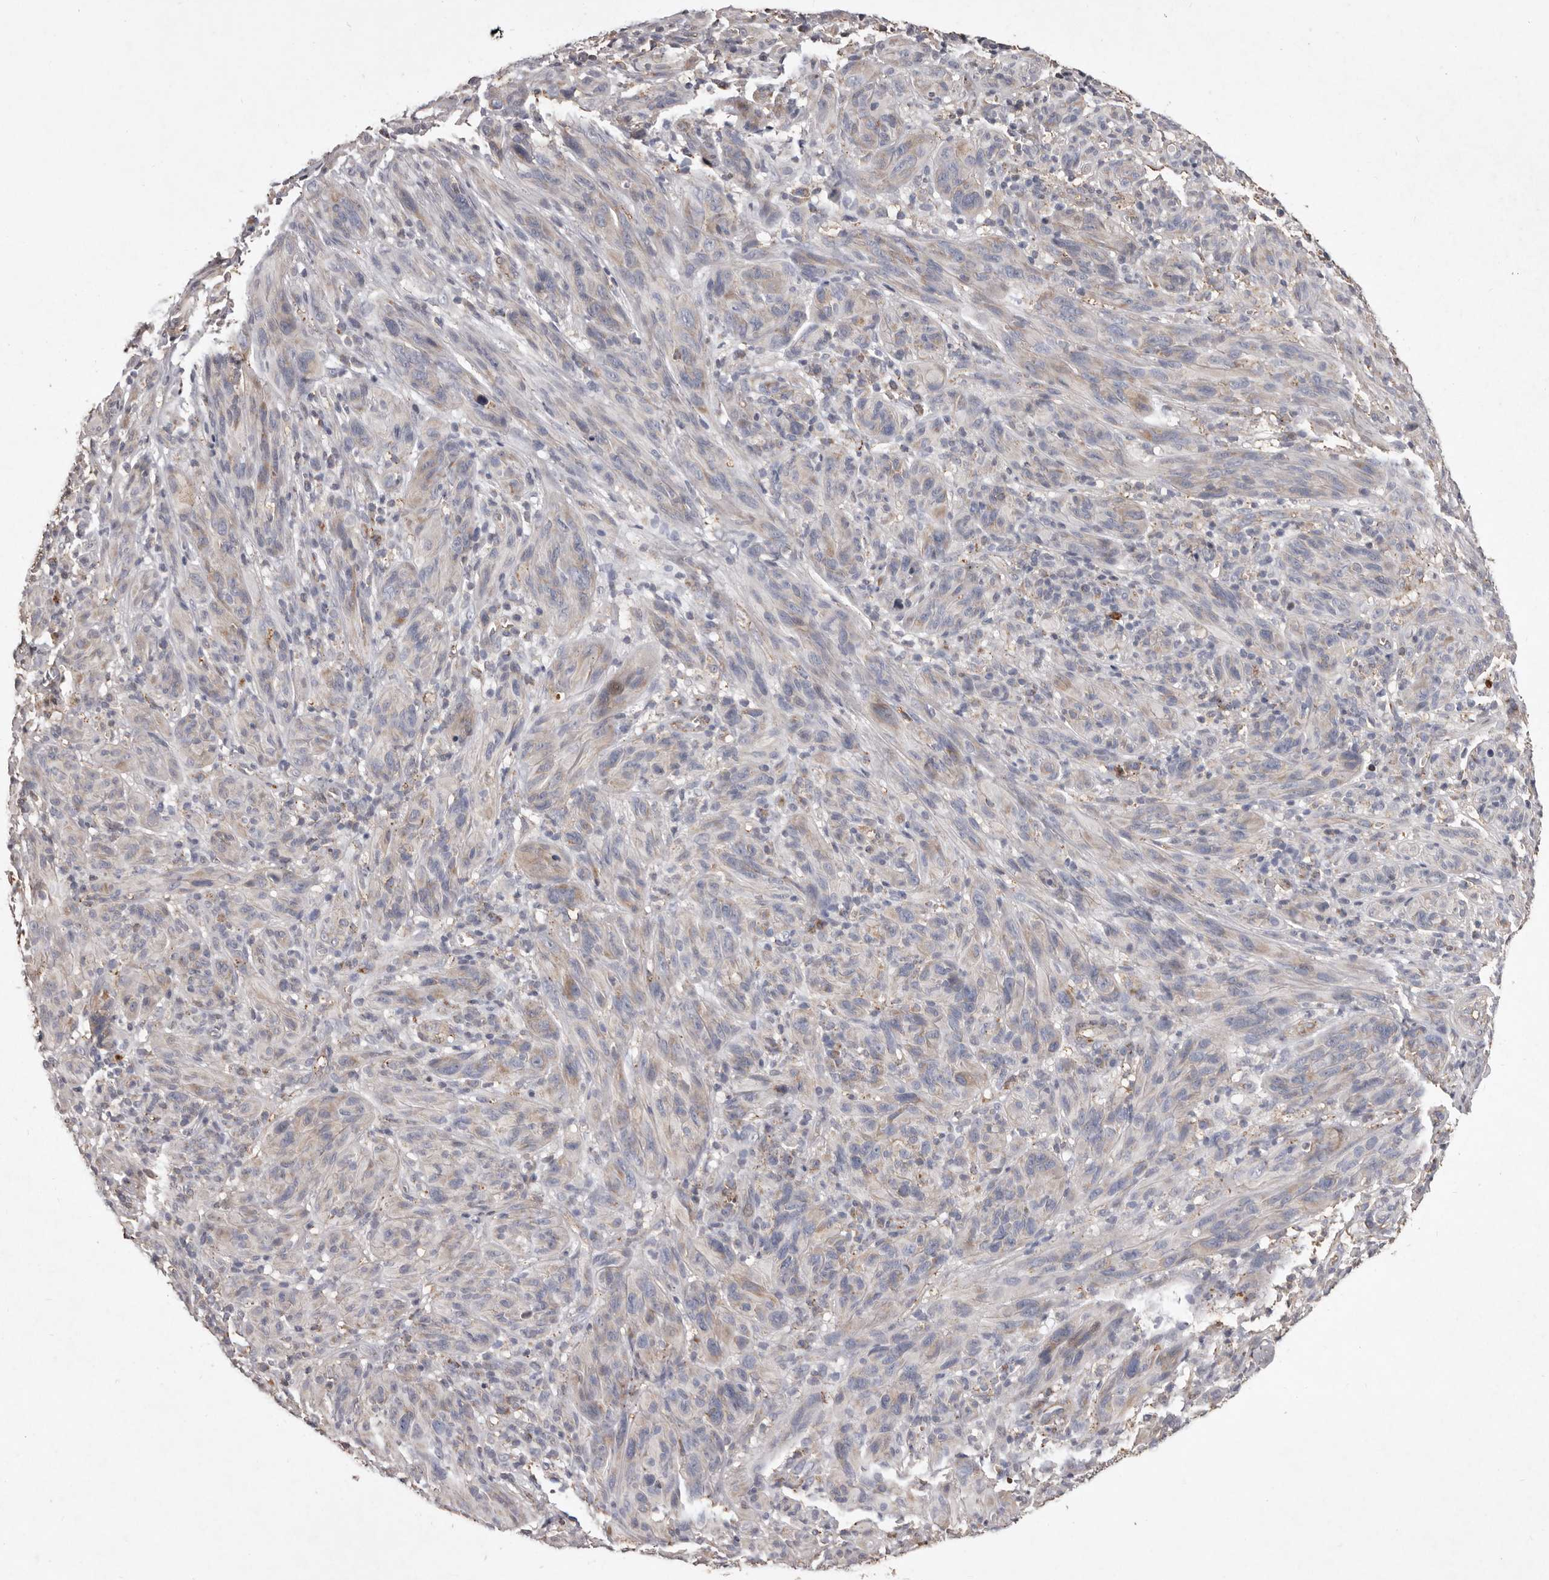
{"staining": {"intensity": "negative", "quantity": "none", "location": "none"}, "tissue": "melanoma", "cell_type": "Tumor cells", "image_type": "cancer", "snomed": [{"axis": "morphology", "description": "Malignant melanoma, NOS"}, {"axis": "topography", "description": "Skin of head"}], "caption": "Melanoma was stained to show a protein in brown. There is no significant positivity in tumor cells.", "gene": "CXCL14", "patient": {"sex": "male", "age": 96}}